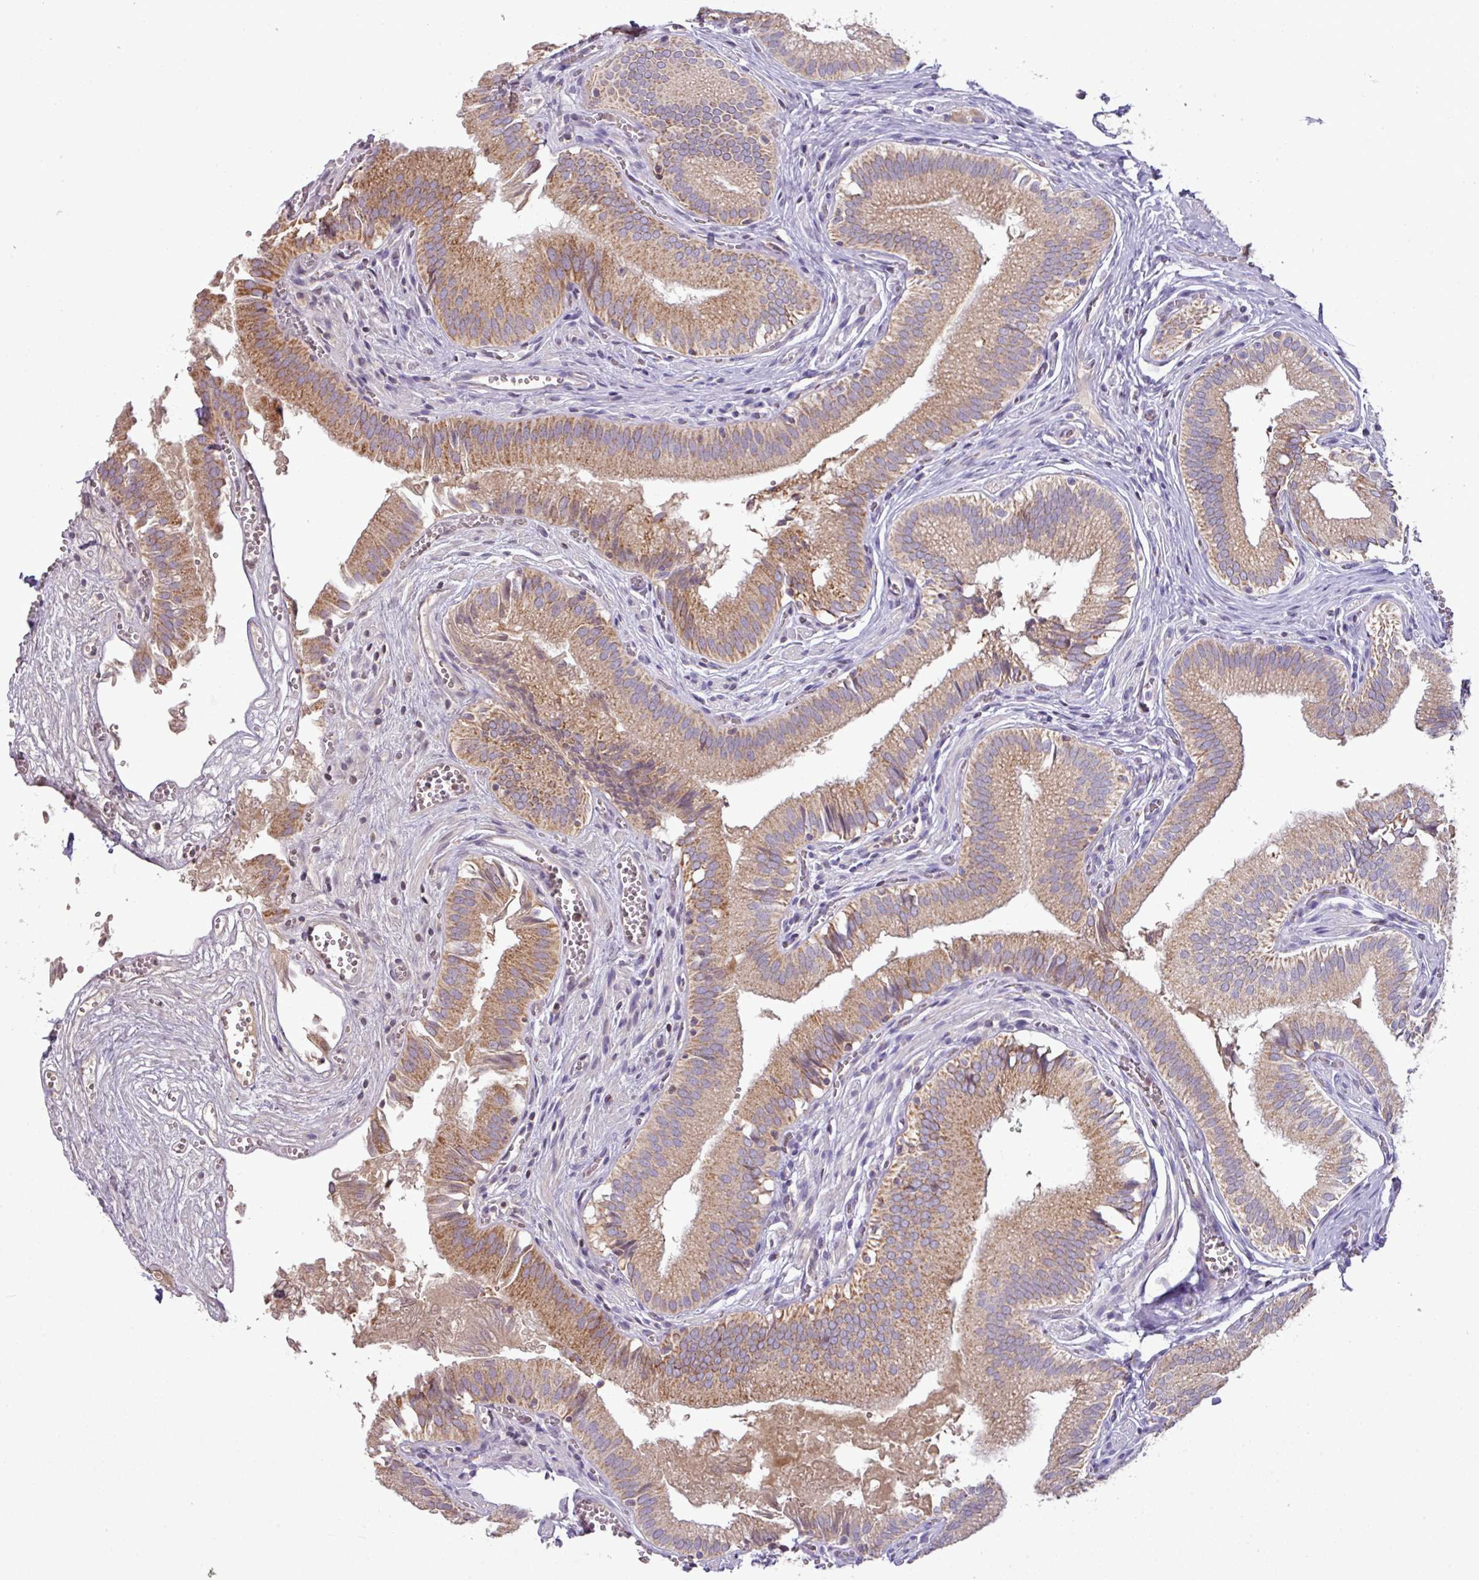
{"staining": {"intensity": "moderate", "quantity": ">75%", "location": "cytoplasmic/membranous"}, "tissue": "gallbladder", "cell_type": "Glandular cells", "image_type": "normal", "snomed": [{"axis": "morphology", "description": "Normal tissue, NOS"}, {"axis": "topography", "description": "Gallbladder"}, {"axis": "topography", "description": "Peripheral nerve tissue"}], "caption": "Immunohistochemical staining of benign gallbladder displays moderate cytoplasmic/membranous protein staining in approximately >75% of glandular cells.", "gene": "TRAPPC1", "patient": {"sex": "male", "age": 17}}